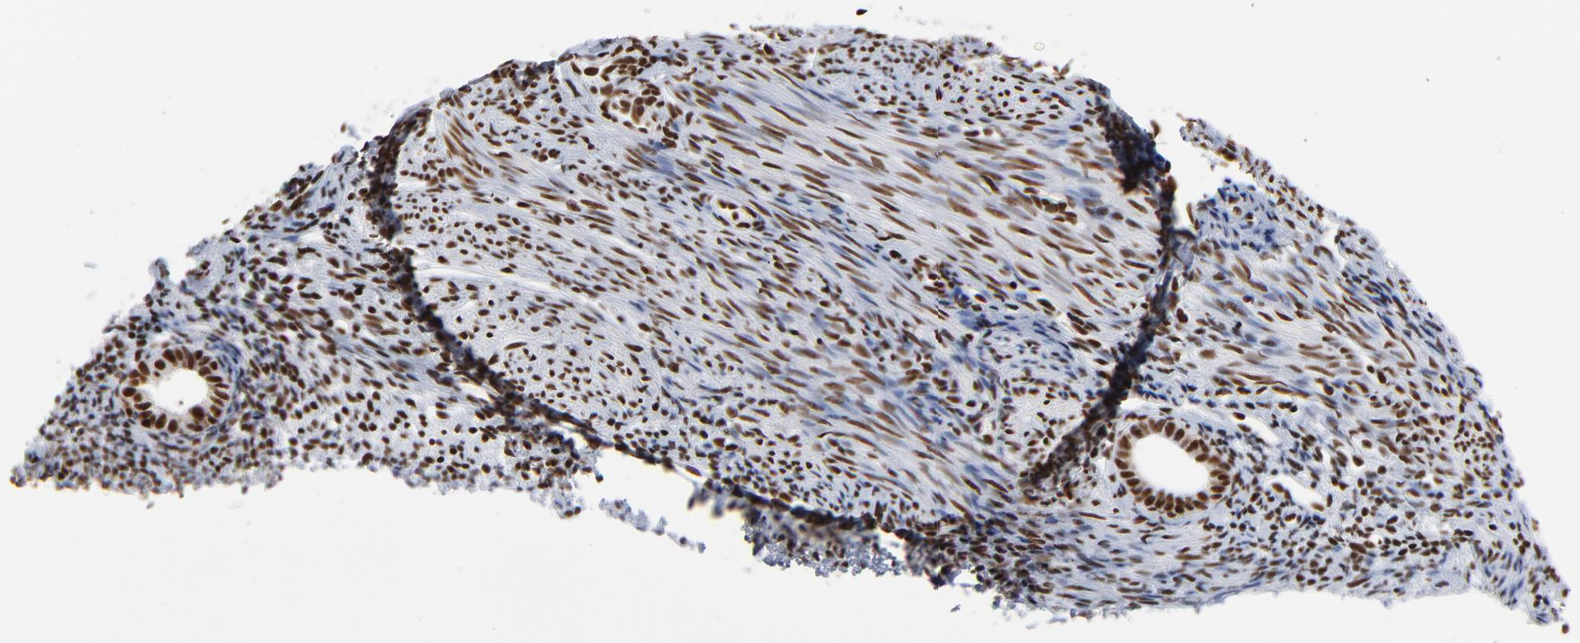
{"staining": {"intensity": "strong", "quantity": ">75%", "location": "nuclear"}, "tissue": "endometrium", "cell_type": "Cells in endometrial stroma", "image_type": "normal", "snomed": [{"axis": "morphology", "description": "Normal tissue, NOS"}, {"axis": "topography", "description": "Smooth muscle"}, {"axis": "topography", "description": "Endometrium"}], "caption": "Unremarkable endometrium reveals strong nuclear positivity in about >75% of cells in endometrial stroma.", "gene": "CREB1", "patient": {"sex": "female", "age": 57}}